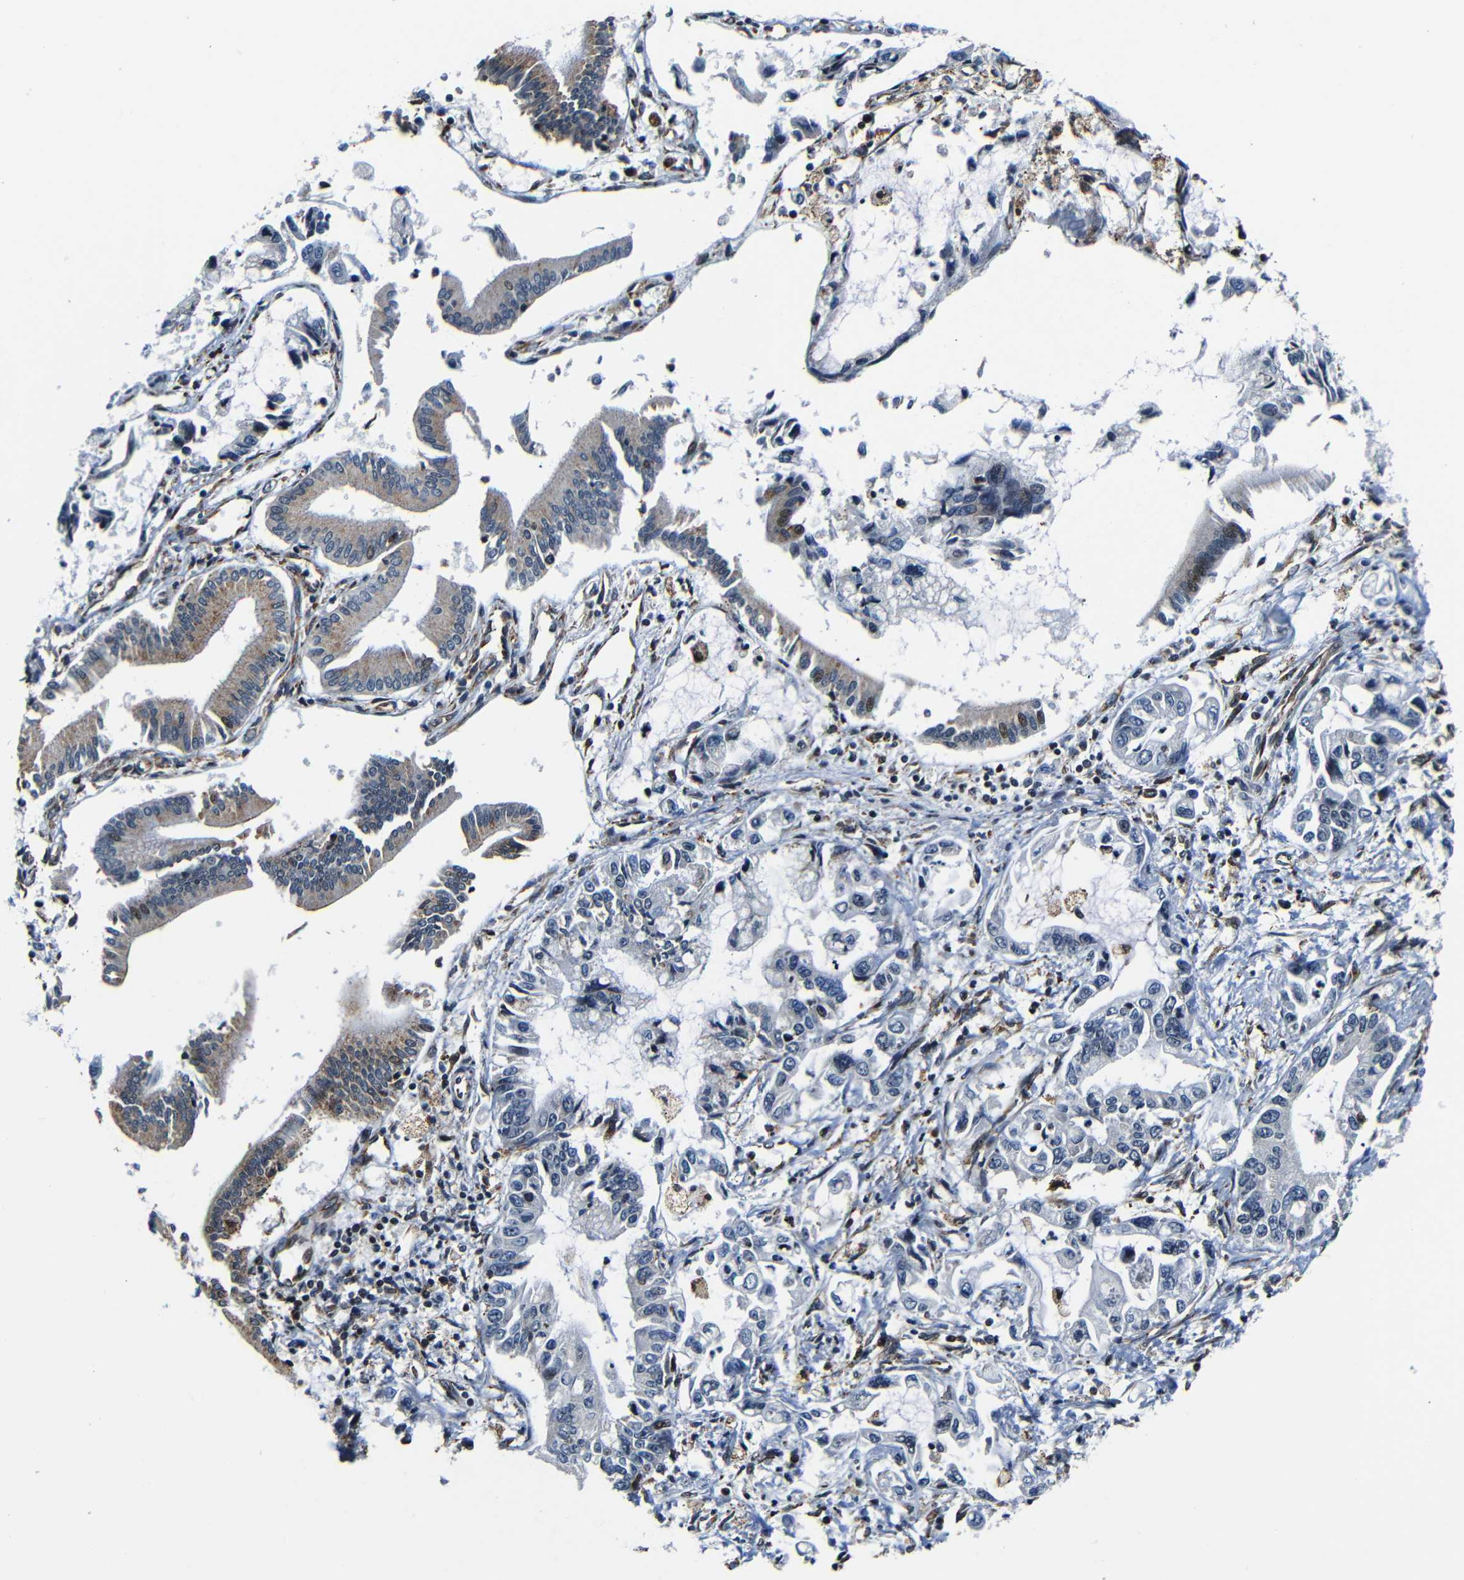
{"staining": {"intensity": "weak", "quantity": "25%-75%", "location": "cytoplasmic/membranous"}, "tissue": "pancreatic cancer", "cell_type": "Tumor cells", "image_type": "cancer", "snomed": [{"axis": "morphology", "description": "Adenocarcinoma, NOS"}, {"axis": "topography", "description": "Pancreas"}], "caption": "Immunohistochemistry photomicrograph of neoplastic tissue: human adenocarcinoma (pancreatic) stained using immunohistochemistry reveals low levels of weak protein expression localized specifically in the cytoplasmic/membranous of tumor cells, appearing as a cytoplasmic/membranous brown color.", "gene": "NCBP3", "patient": {"sex": "male", "age": 56}}